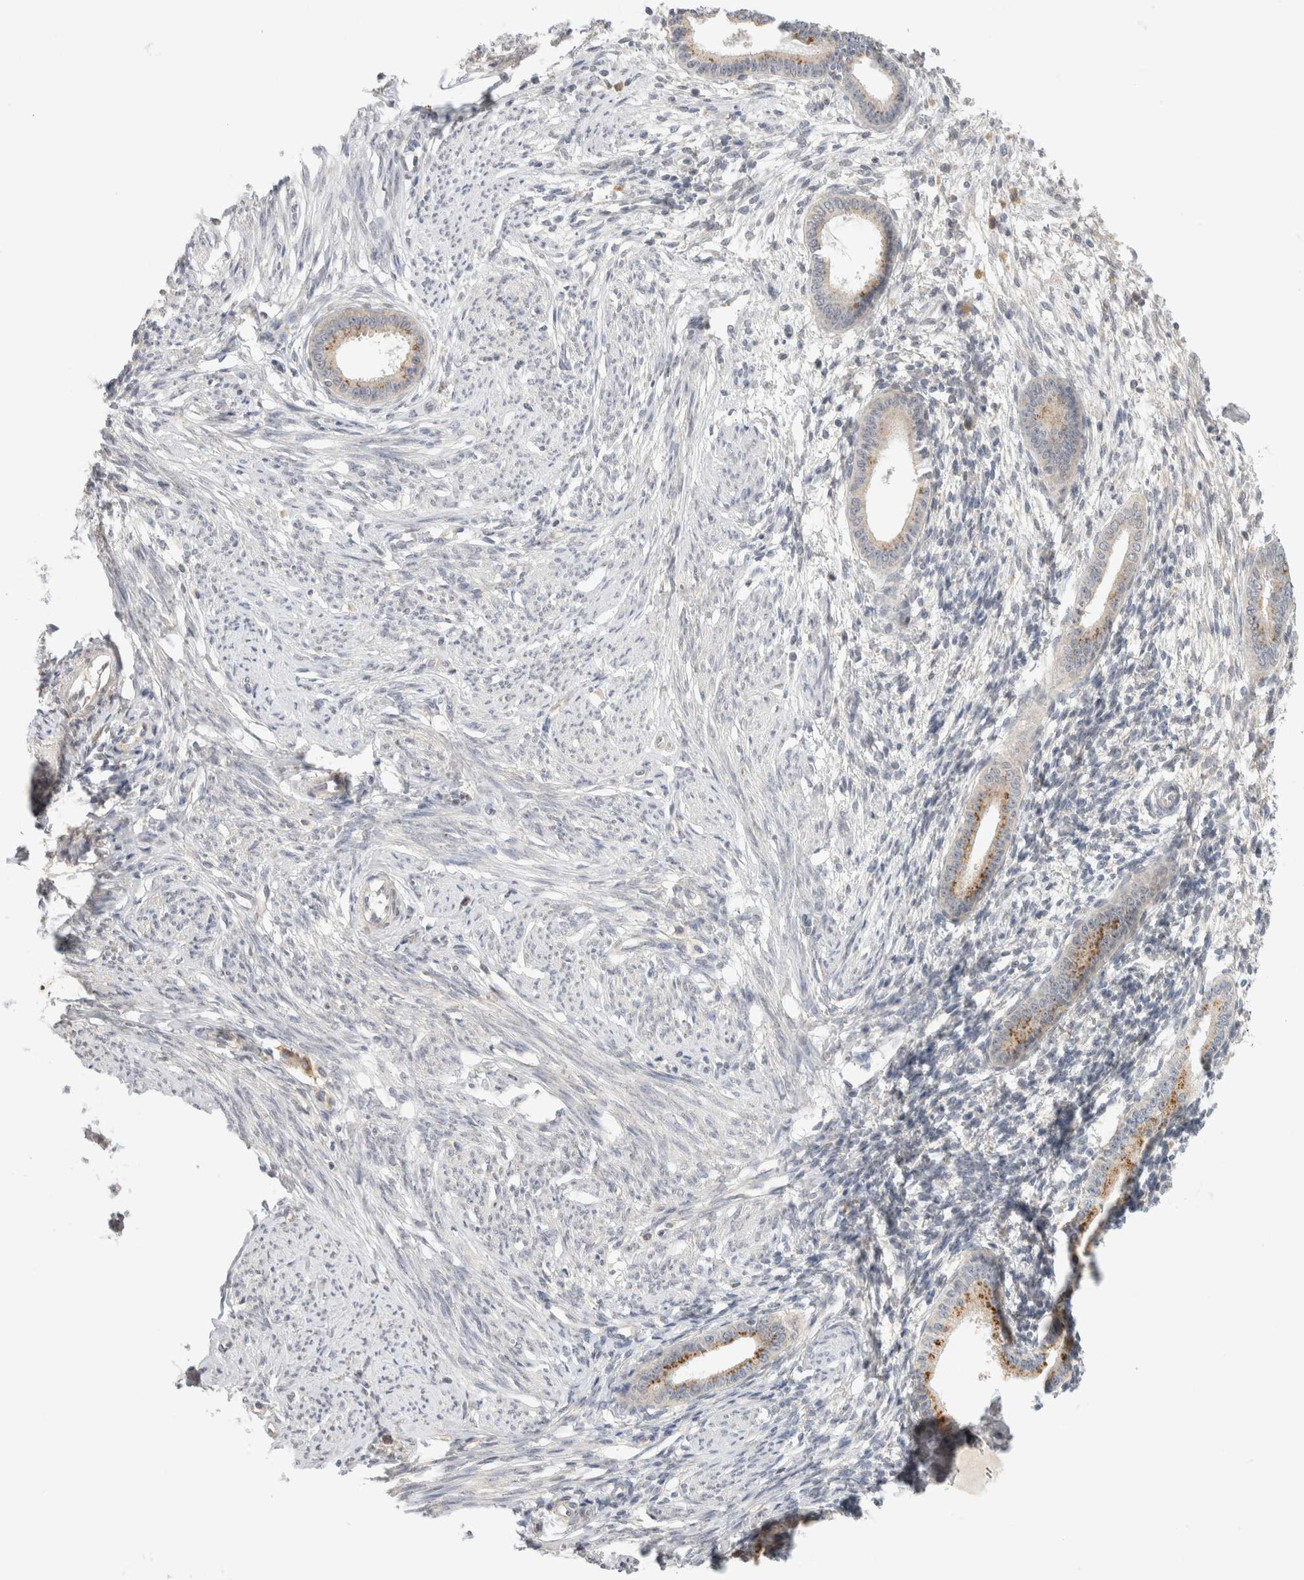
{"staining": {"intensity": "negative", "quantity": "none", "location": "none"}, "tissue": "endometrium", "cell_type": "Cells in endometrial stroma", "image_type": "normal", "snomed": [{"axis": "morphology", "description": "Normal tissue, NOS"}, {"axis": "topography", "description": "Endometrium"}], "caption": "Immunohistochemistry (IHC) of benign endometrium exhibits no positivity in cells in endometrial stroma.", "gene": "CHRM4", "patient": {"sex": "female", "age": 56}}